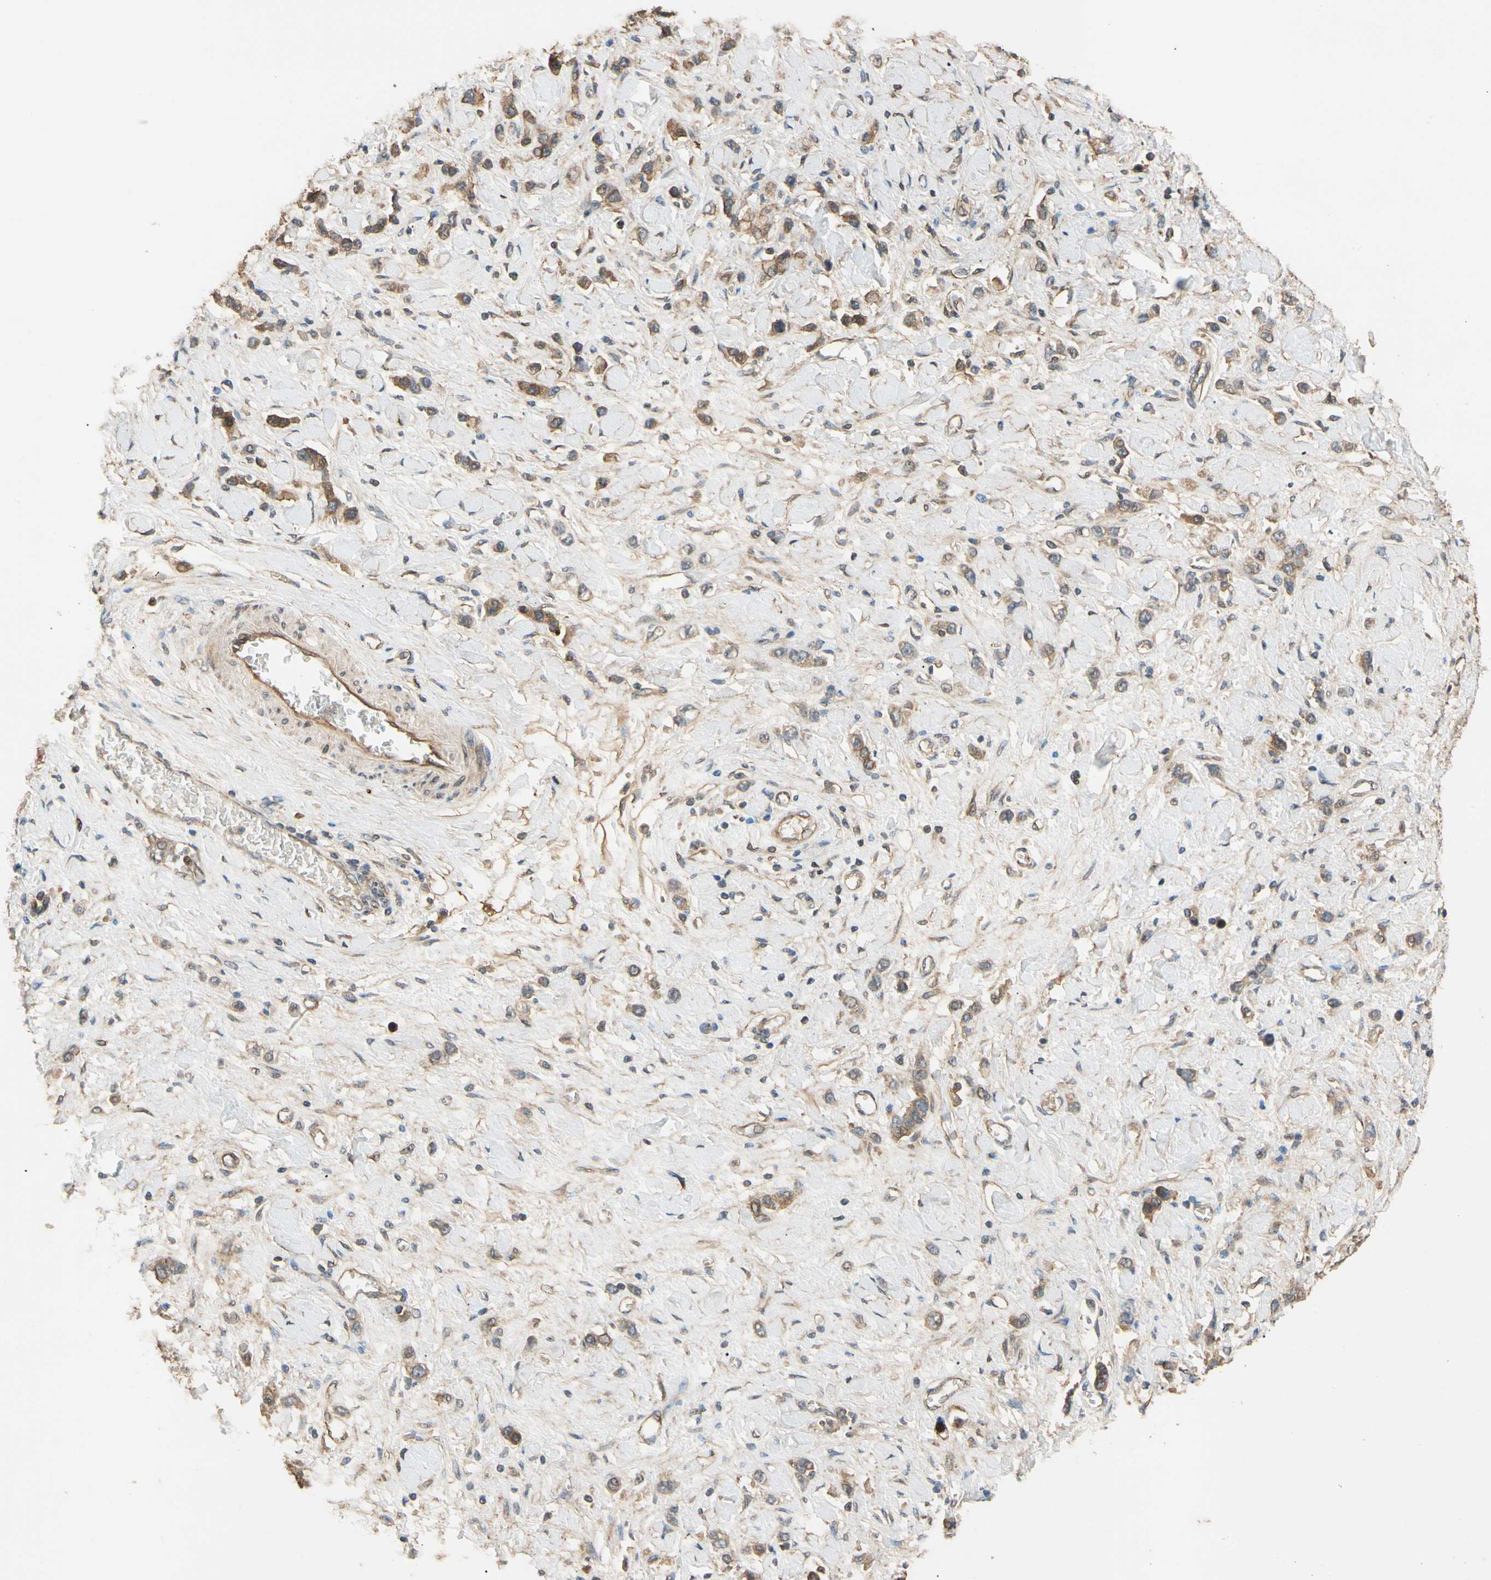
{"staining": {"intensity": "moderate", "quantity": ">75%", "location": "cytoplasmic/membranous"}, "tissue": "stomach cancer", "cell_type": "Tumor cells", "image_type": "cancer", "snomed": [{"axis": "morphology", "description": "Normal tissue, NOS"}, {"axis": "morphology", "description": "Adenocarcinoma, NOS"}, {"axis": "topography", "description": "Stomach, upper"}, {"axis": "topography", "description": "Stomach"}], "caption": "A brown stain labels moderate cytoplasmic/membranous staining of a protein in stomach cancer (adenocarcinoma) tumor cells.", "gene": "MGRN1", "patient": {"sex": "female", "age": 65}}